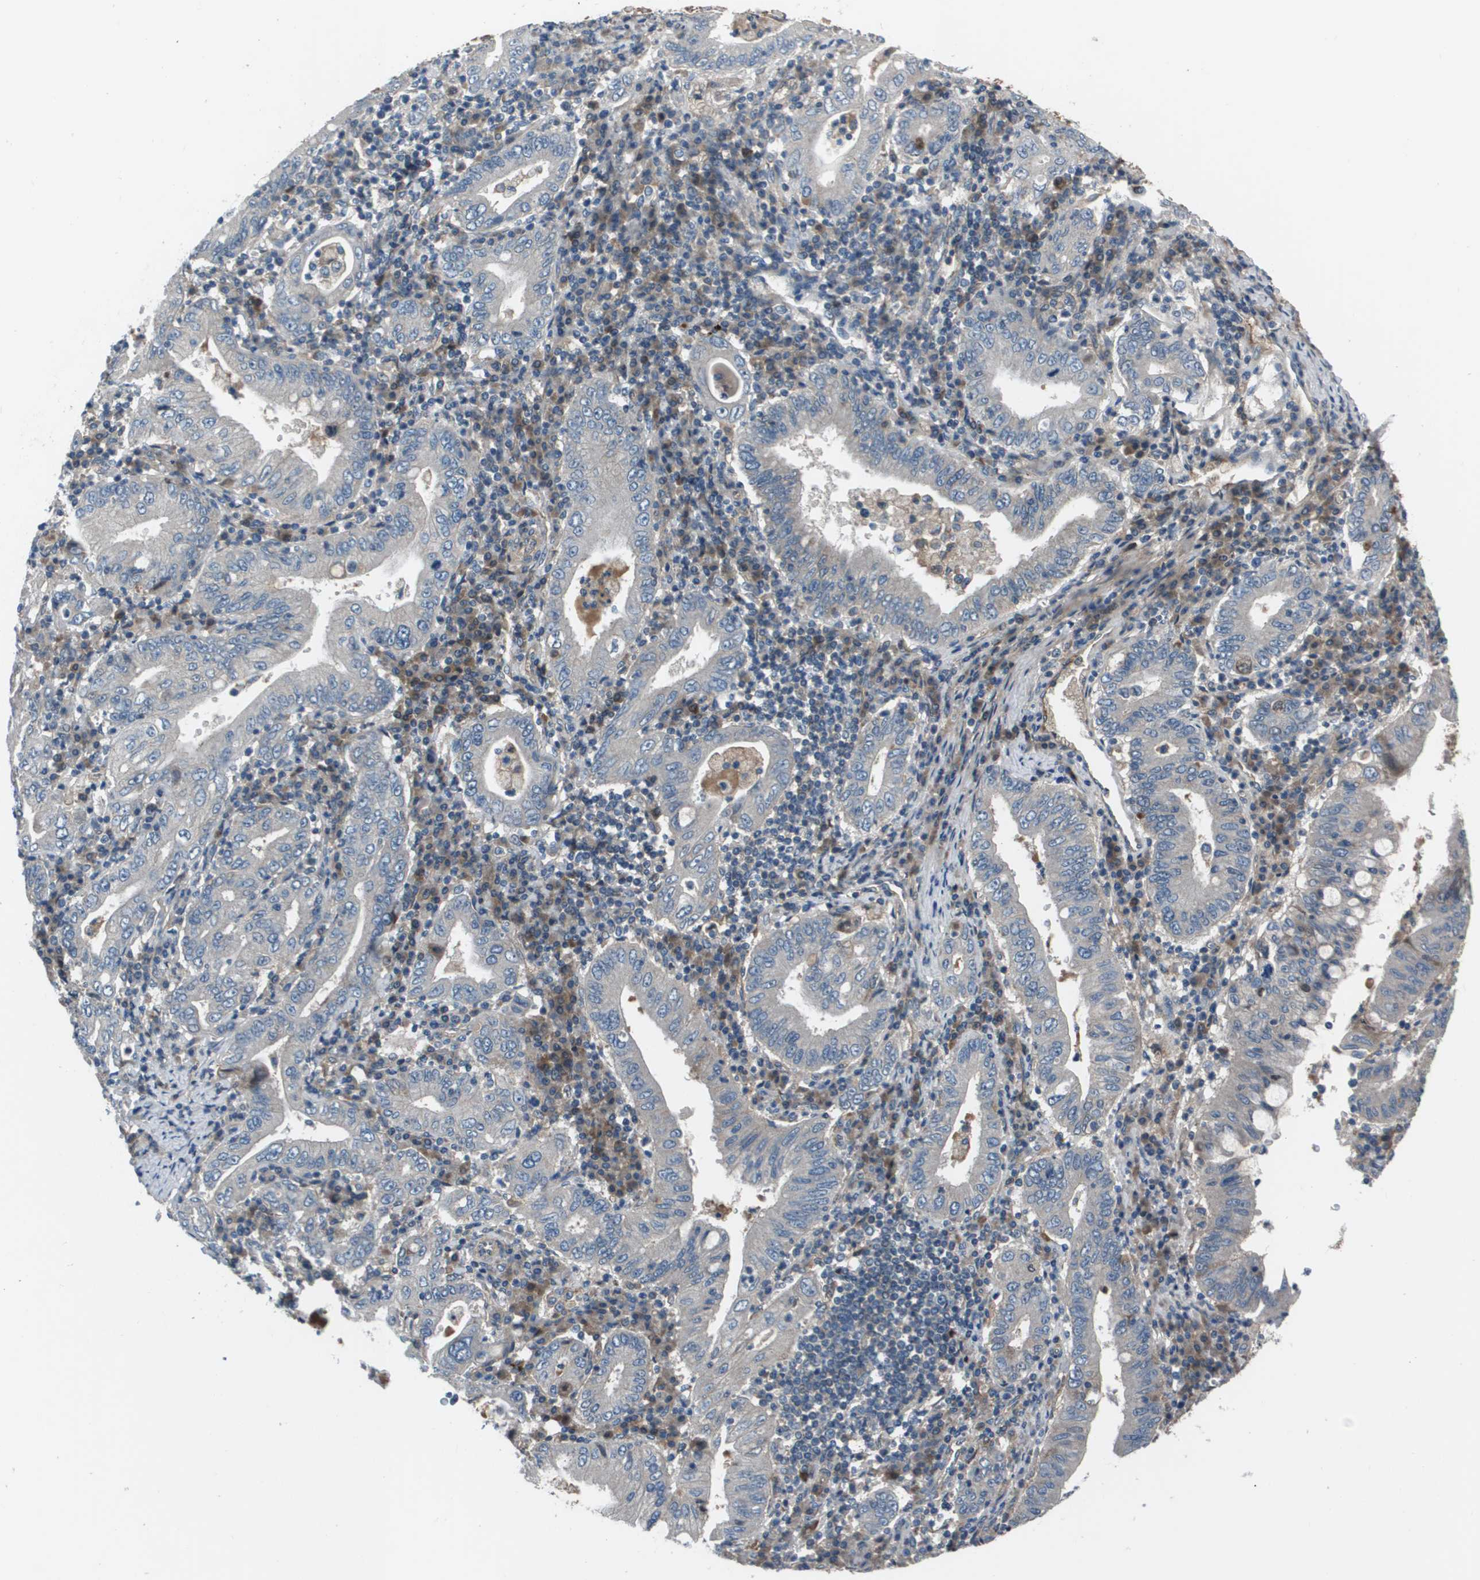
{"staining": {"intensity": "negative", "quantity": "none", "location": "none"}, "tissue": "stomach cancer", "cell_type": "Tumor cells", "image_type": "cancer", "snomed": [{"axis": "morphology", "description": "Normal tissue, NOS"}, {"axis": "morphology", "description": "Adenocarcinoma, NOS"}, {"axis": "topography", "description": "Esophagus"}, {"axis": "topography", "description": "Stomach, upper"}, {"axis": "topography", "description": "Peripheral nerve tissue"}], "caption": "This is an immunohistochemistry photomicrograph of stomach adenocarcinoma. There is no positivity in tumor cells.", "gene": "PCOLCE", "patient": {"sex": "male", "age": 62}}